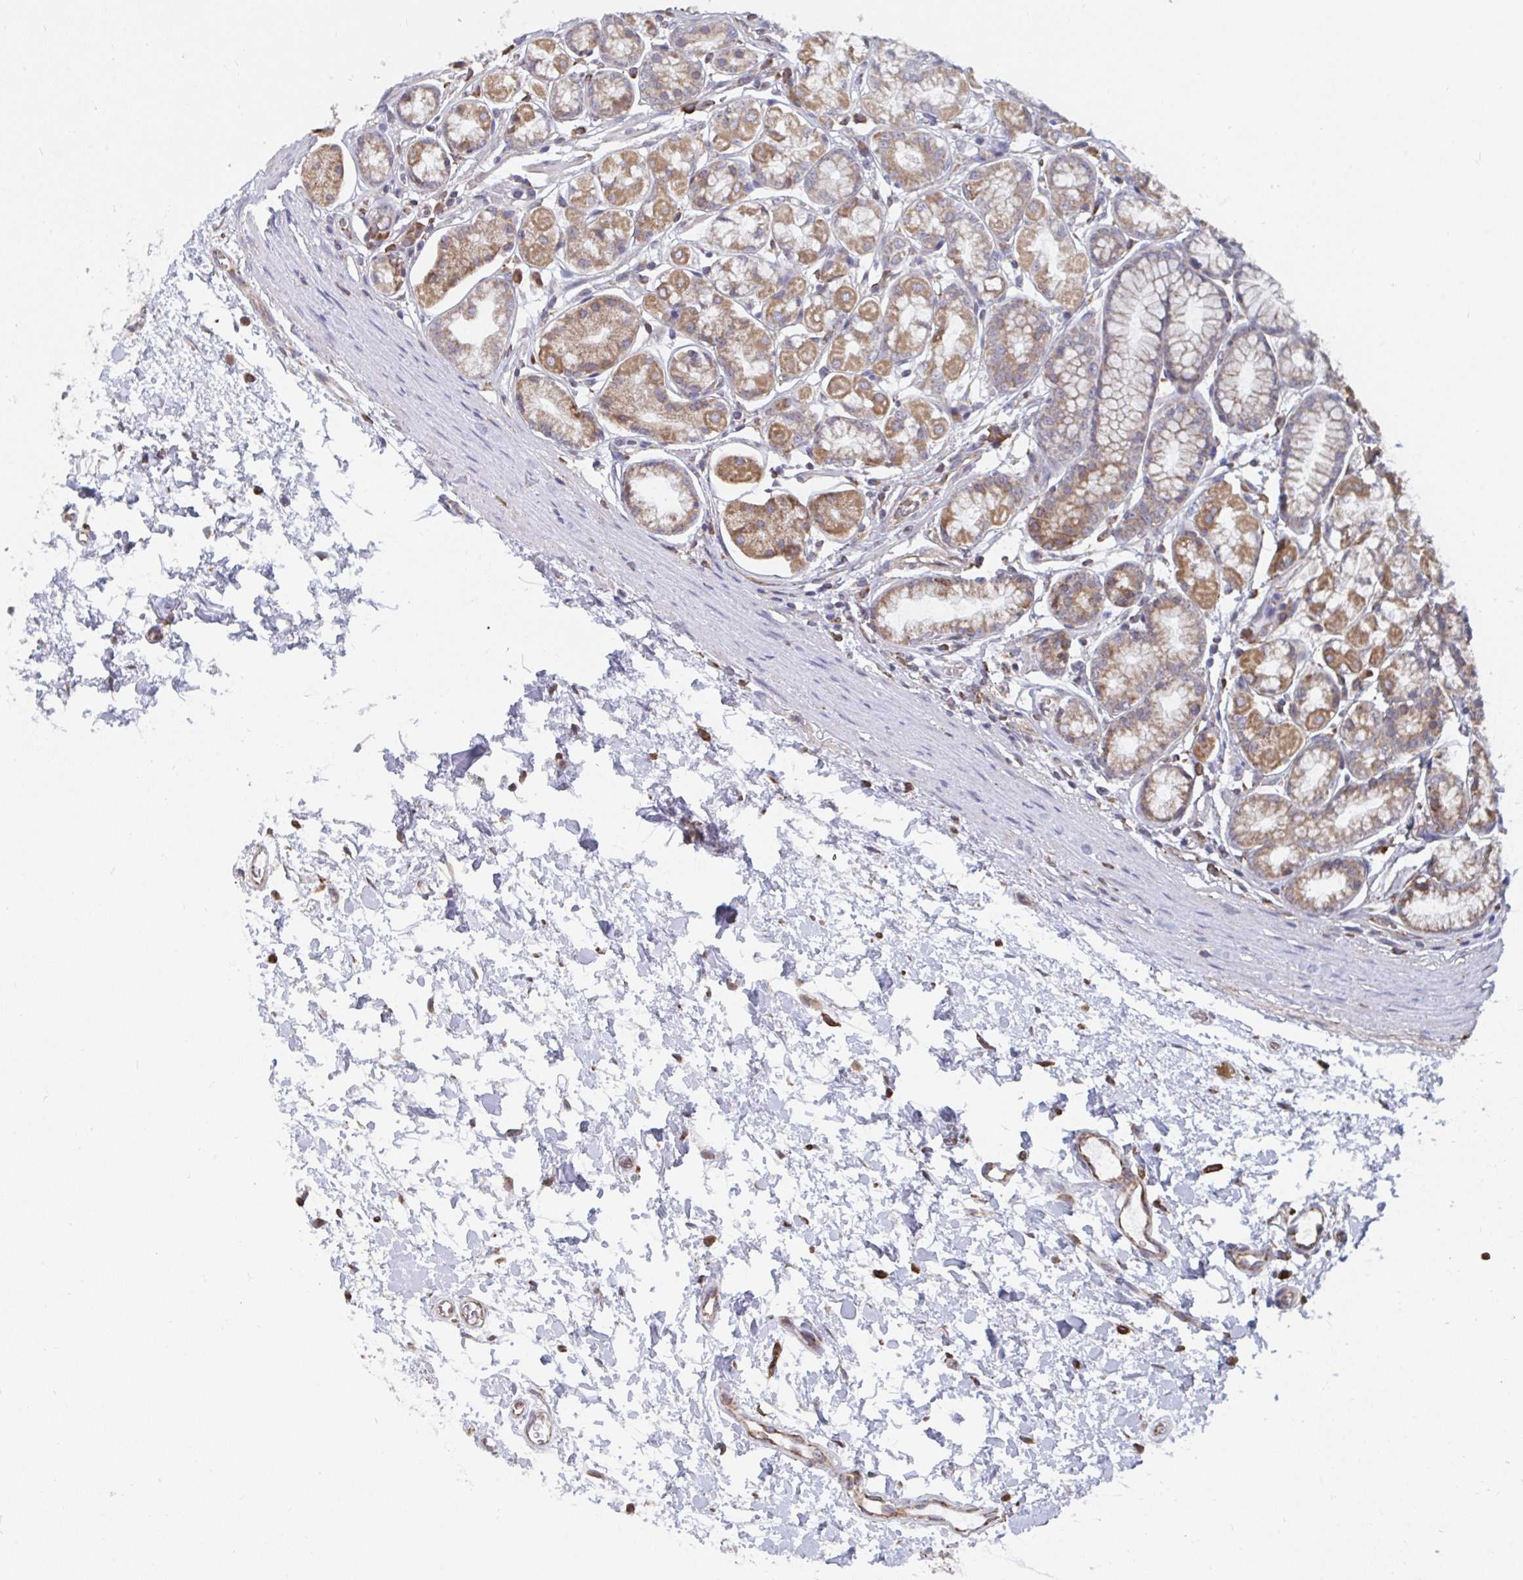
{"staining": {"intensity": "moderate", "quantity": ">75%", "location": "cytoplasmic/membranous"}, "tissue": "stomach", "cell_type": "Glandular cells", "image_type": "normal", "snomed": [{"axis": "morphology", "description": "Normal tissue, NOS"}, {"axis": "topography", "description": "Stomach"}, {"axis": "topography", "description": "Stomach, lower"}], "caption": "Immunohistochemical staining of benign human stomach exhibits >75% levels of moderate cytoplasmic/membranous protein positivity in about >75% of glandular cells.", "gene": "ELAVL1", "patient": {"sex": "male", "age": 76}}